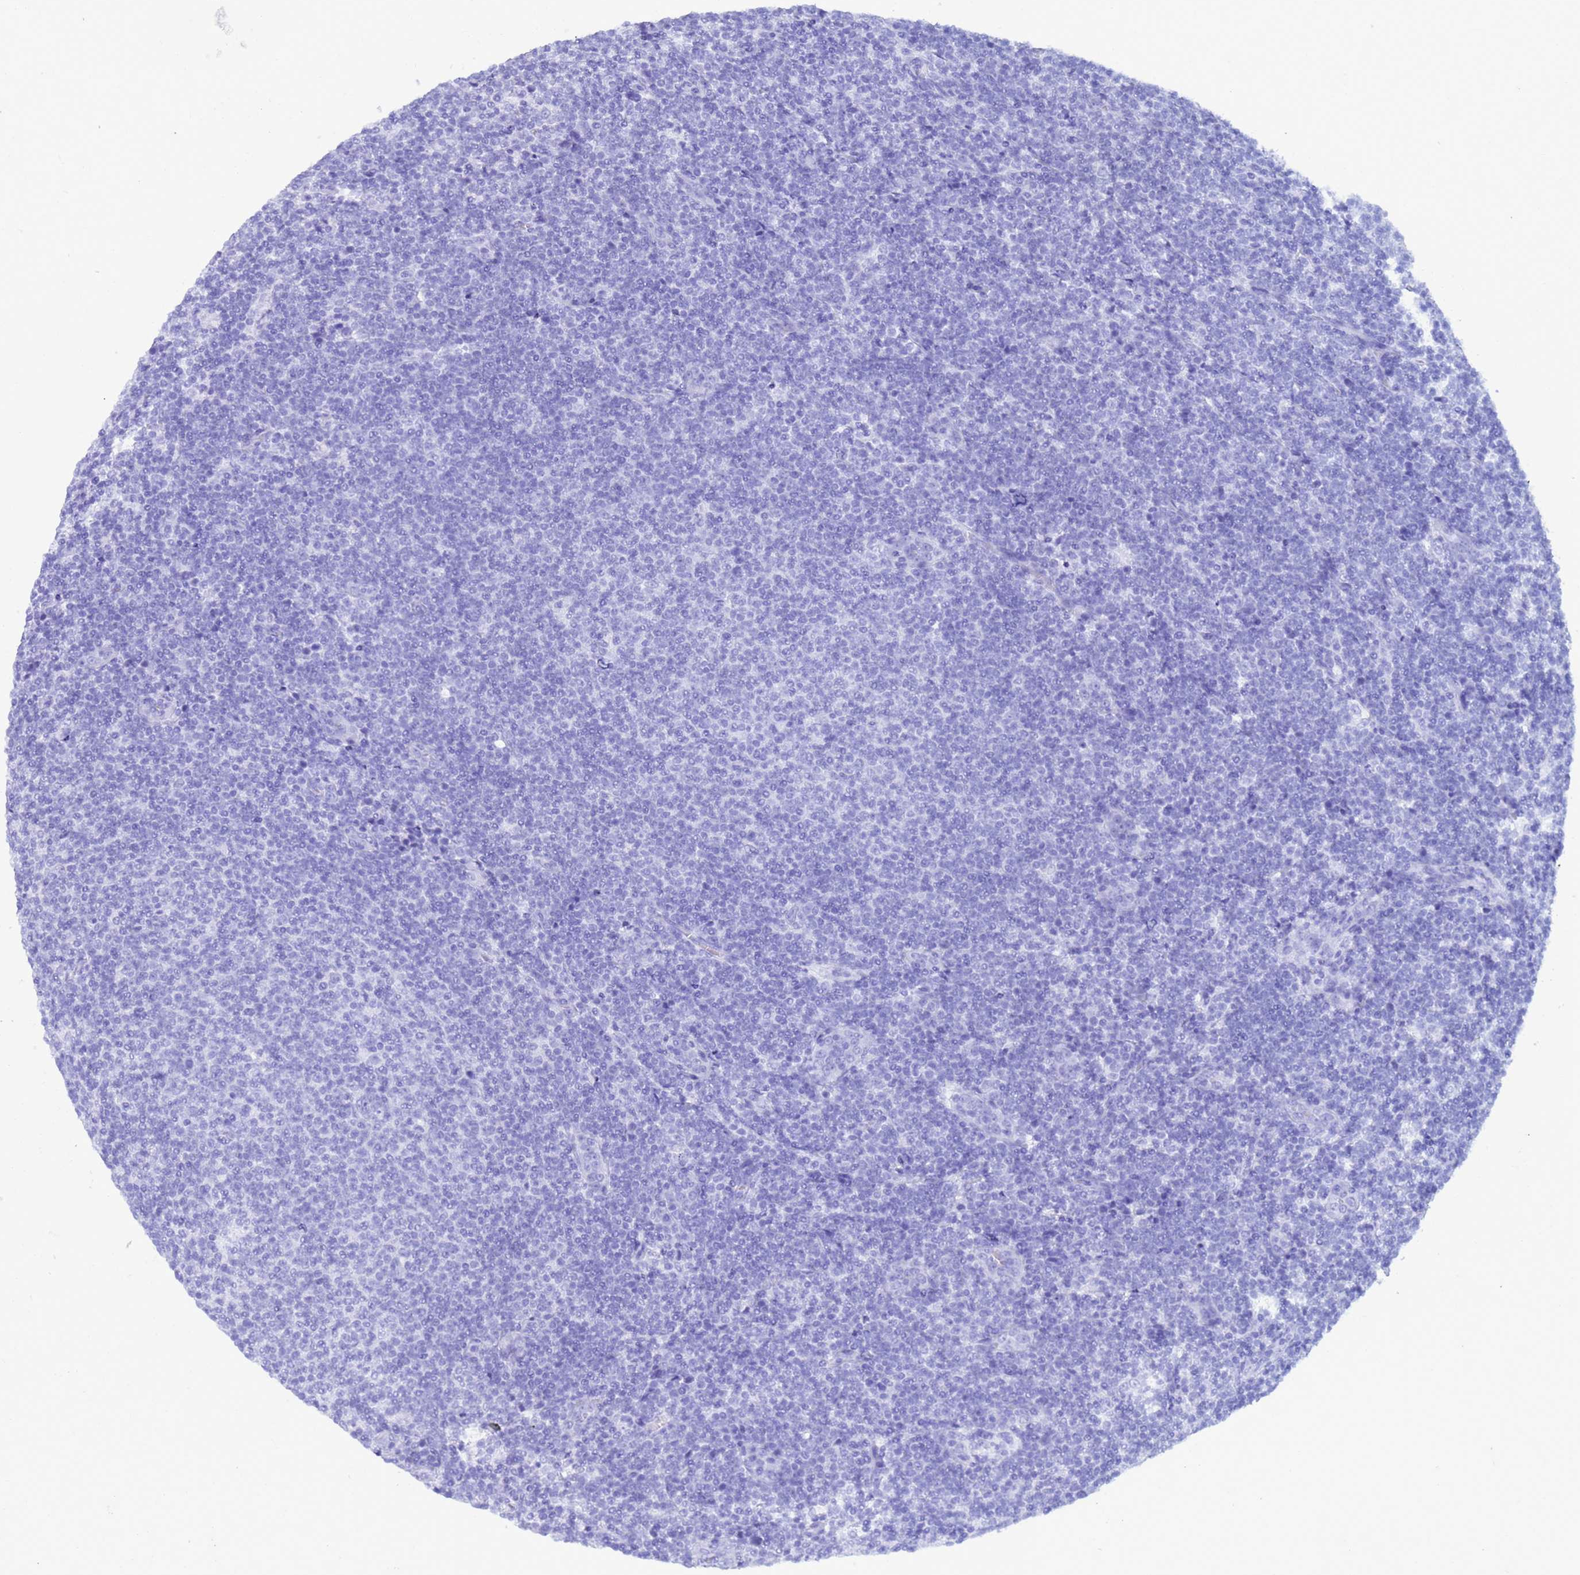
{"staining": {"intensity": "negative", "quantity": "none", "location": "none"}, "tissue": "lymphoma", "cell_type": "Tumor cells", "image_type": "cancer", "snomed": [{"axis": "morphology", "description": "Malignant lymphoma, non-Hodgkin's type, Low grade"}, {"axis": "topography", "description": "Lymph node"}], "caption": "IHC of human malignant lymphoma, non-Hodgkin's type (low-grade) shows no positivity in tumor cells. Brightfield microscopy of IHC stained with DAB (3,3'-diaminobenzidine) (brown) and hematoxylin (blue), captured at high magnification.", "gene": "AKR1C2", "patient": {"sex": "male", "age": 66}}